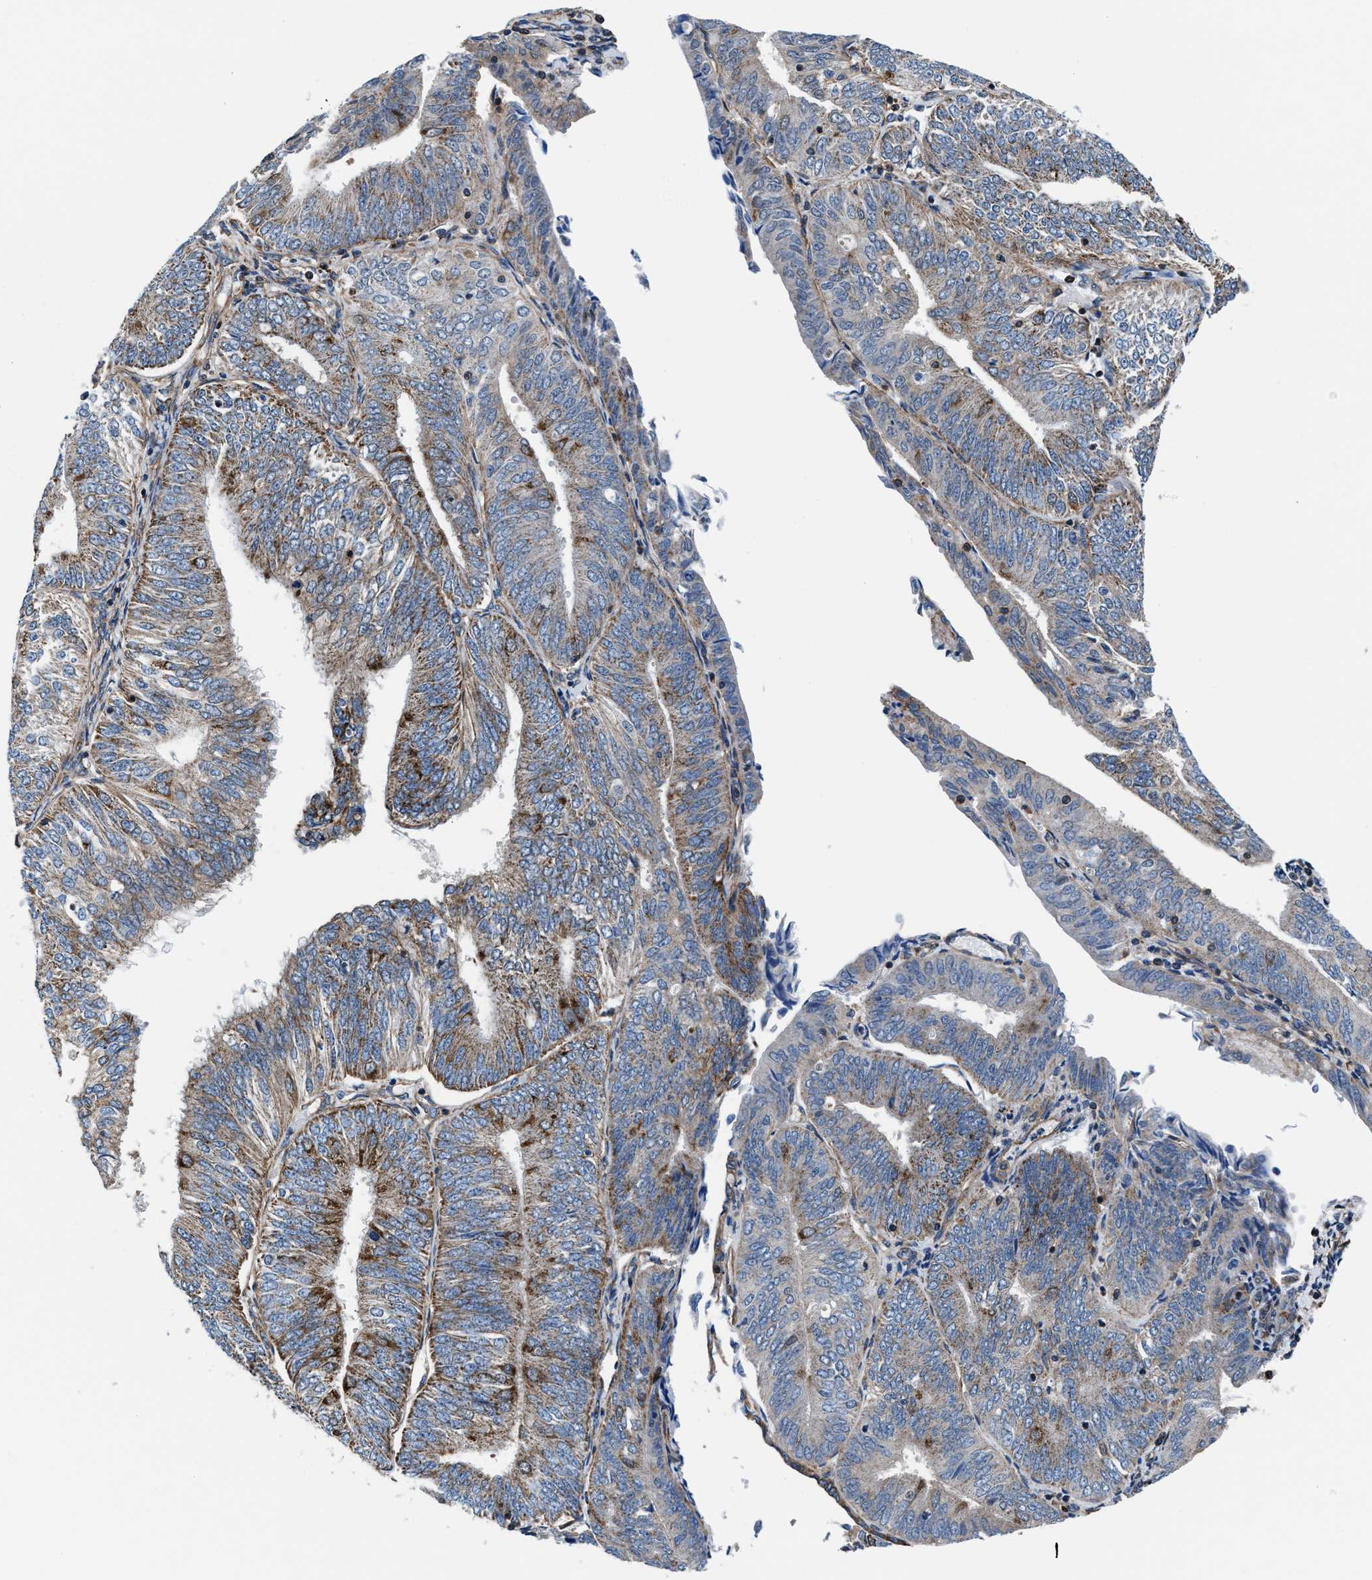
{"staining": {"intensity": "moderate", "quantity": "25%-75%", "location": "cytoplasmic/membranous"}, "tissue": "endometrial cancer", "cell_type": "Tumor cells", "image_type": "cancer", "snomed": [{"axis": "morphology", "description": "Adenocarcinoma, NOS"}, {"axis": "topography", "description": "Endometrium"}], "caption": "Adenocarcinoma (endometrial) was stained to show a protein in brown. There is medium levels of moderate cytoplasmic/membranous expression in about 25%-75% of tumor cells.", "gene": "NKTR", "patient": {"sex": "female", "age": 58}}